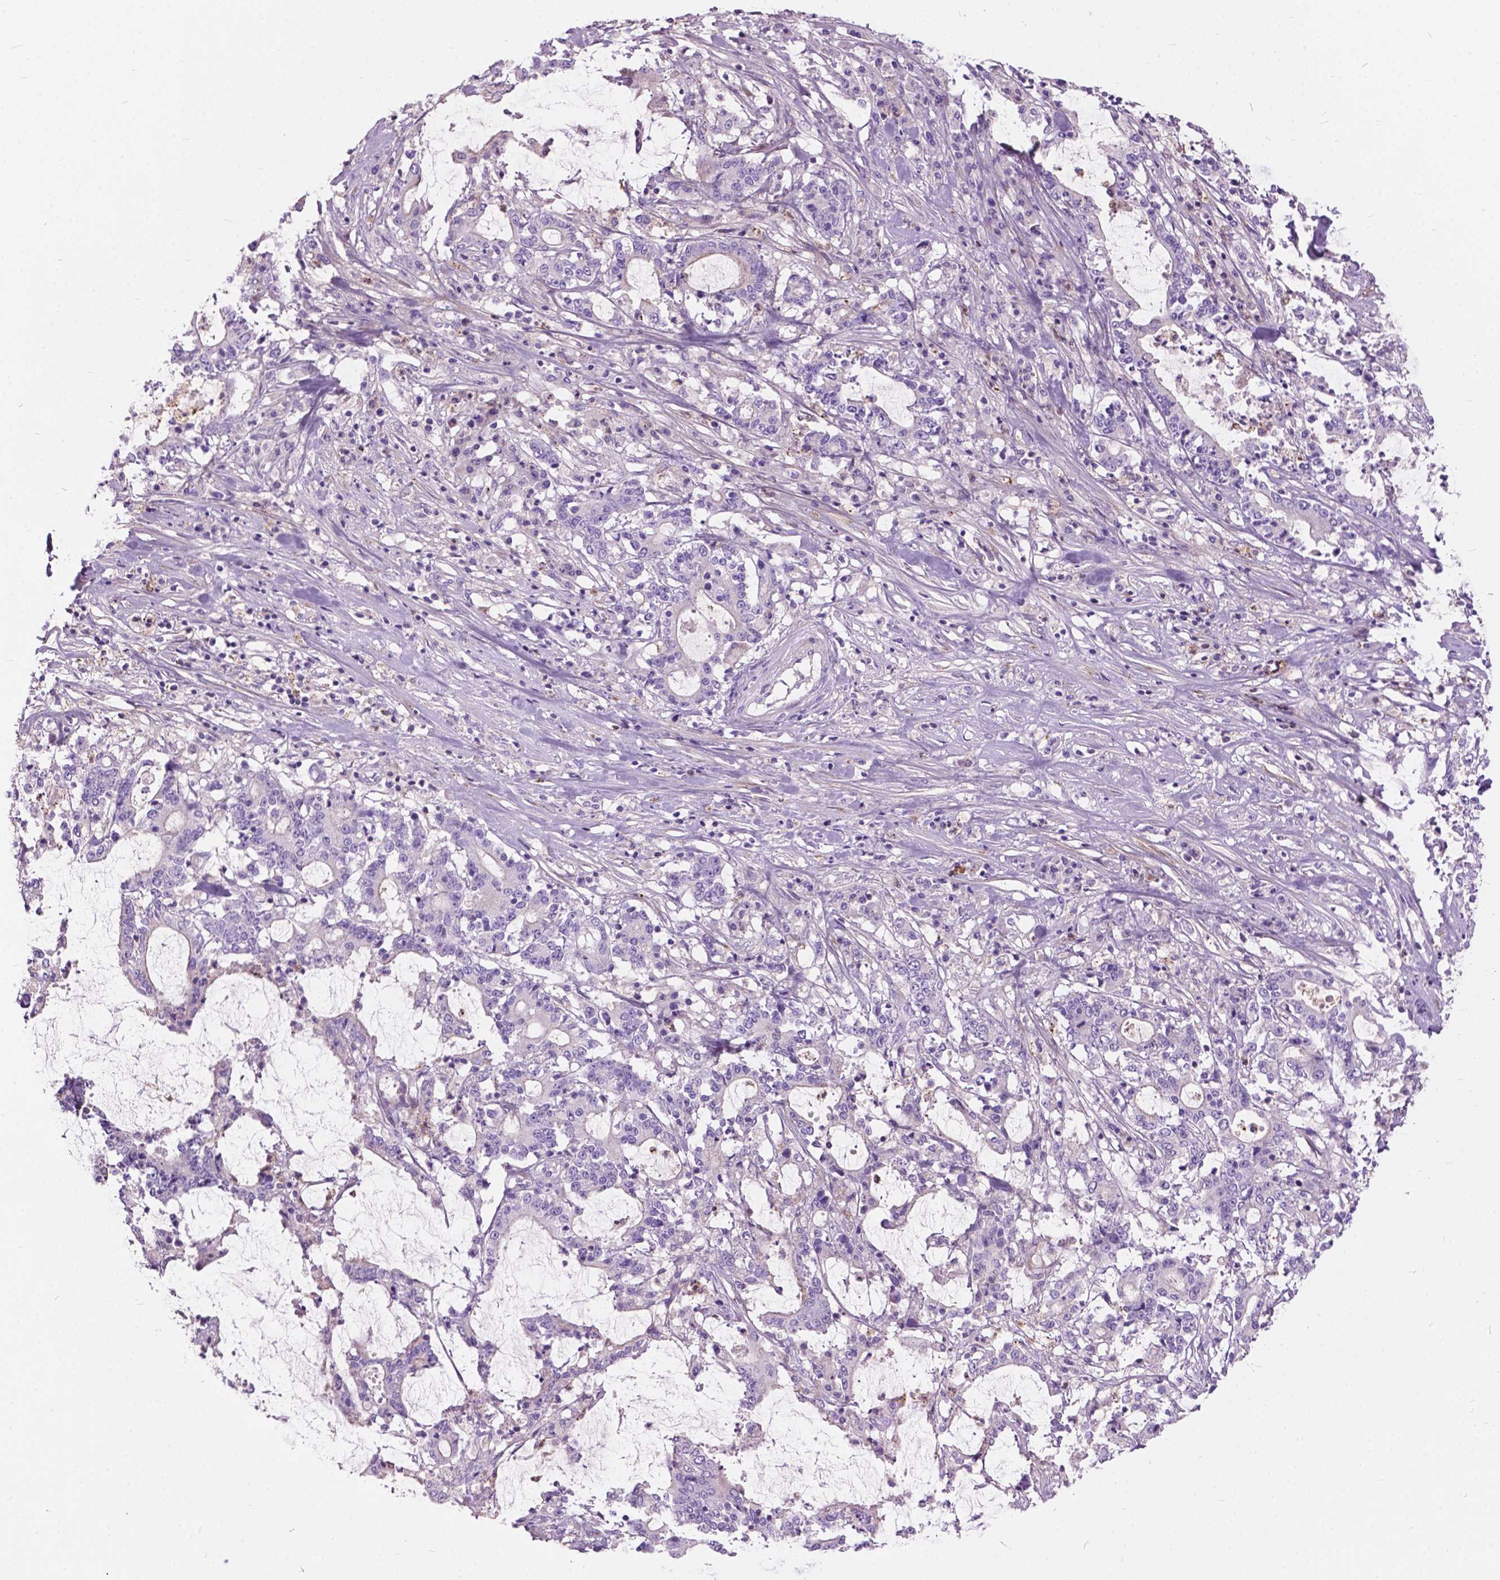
{"staining": {"intensity": "negative", "quantity": "none", "location": "none"}, "tissue": "stomach cancer", "cell_type": "Tumor cells", "image_type": "cancer", "snomed": [{"axis": "morphology", "description": "Adenocarcinoma, NOS"}, {"axis": "topography", "description": "Stomach, upper"}], "caption": "This is an immunohistochemistry histopathology image of human stomach adenocarcinoma. There is no staining in tumor cells.", "gene": "PRR35", "patient": {"sex": "male", "age": 68}}